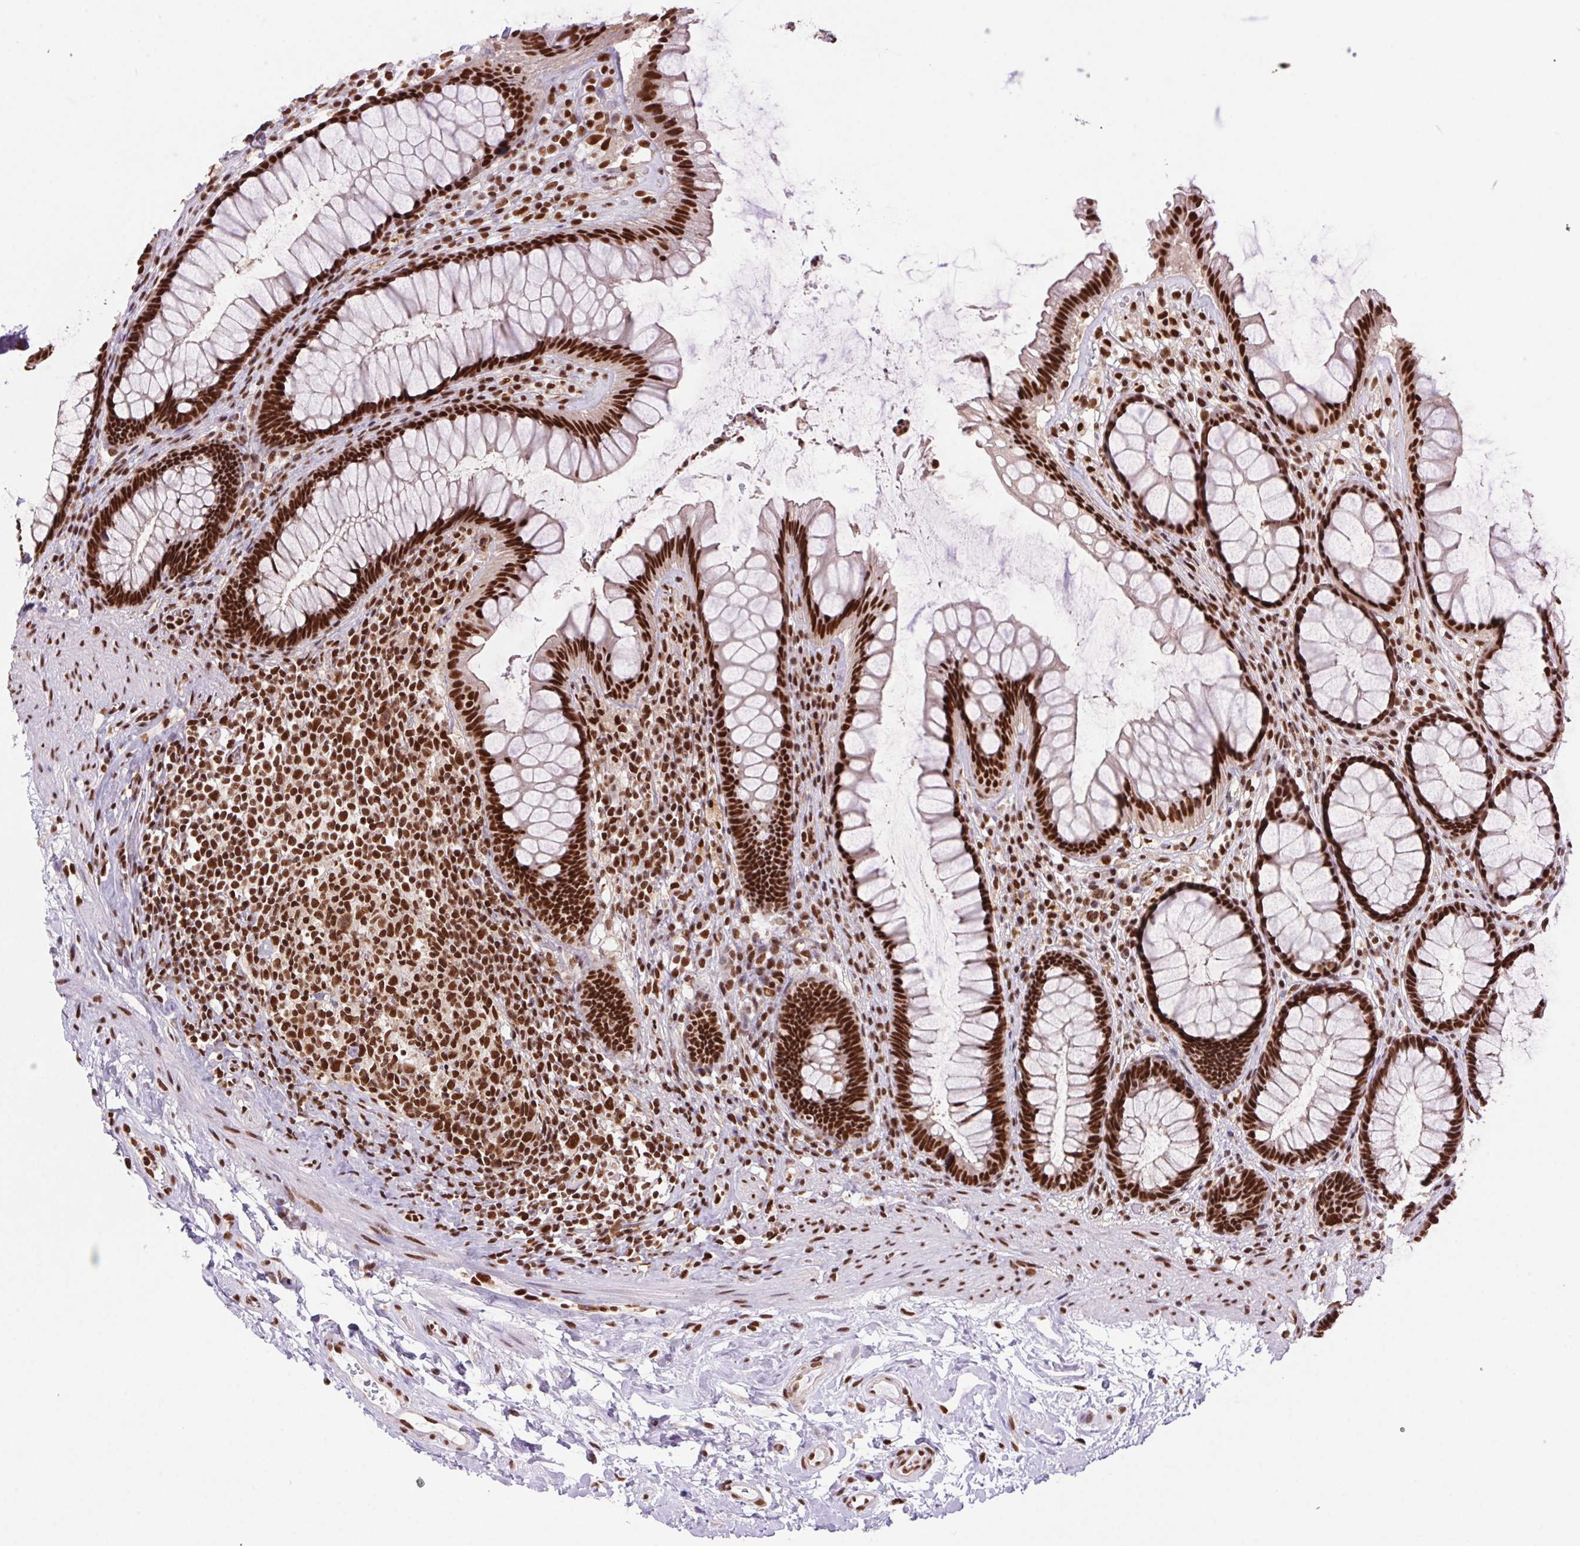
{"staining": {"intensity": "strong", "quantity": ">75%", "location": "nuclear"}, "tissue": "rectum", "cell_type": "Glandular cells", "image_type": "normal", "snomed": [{"axis": "morphology", "description": "Normal tissue, NOS"}, {"axis": "topography", "description": "Rectum"}], "caption": "The image displays staining of unremarkable rectum, revealing strong nuclear protein staining (brown color) within glandular cells.", "gene": "ZNF207", "patient": {"sex": "male", "age": 72}}